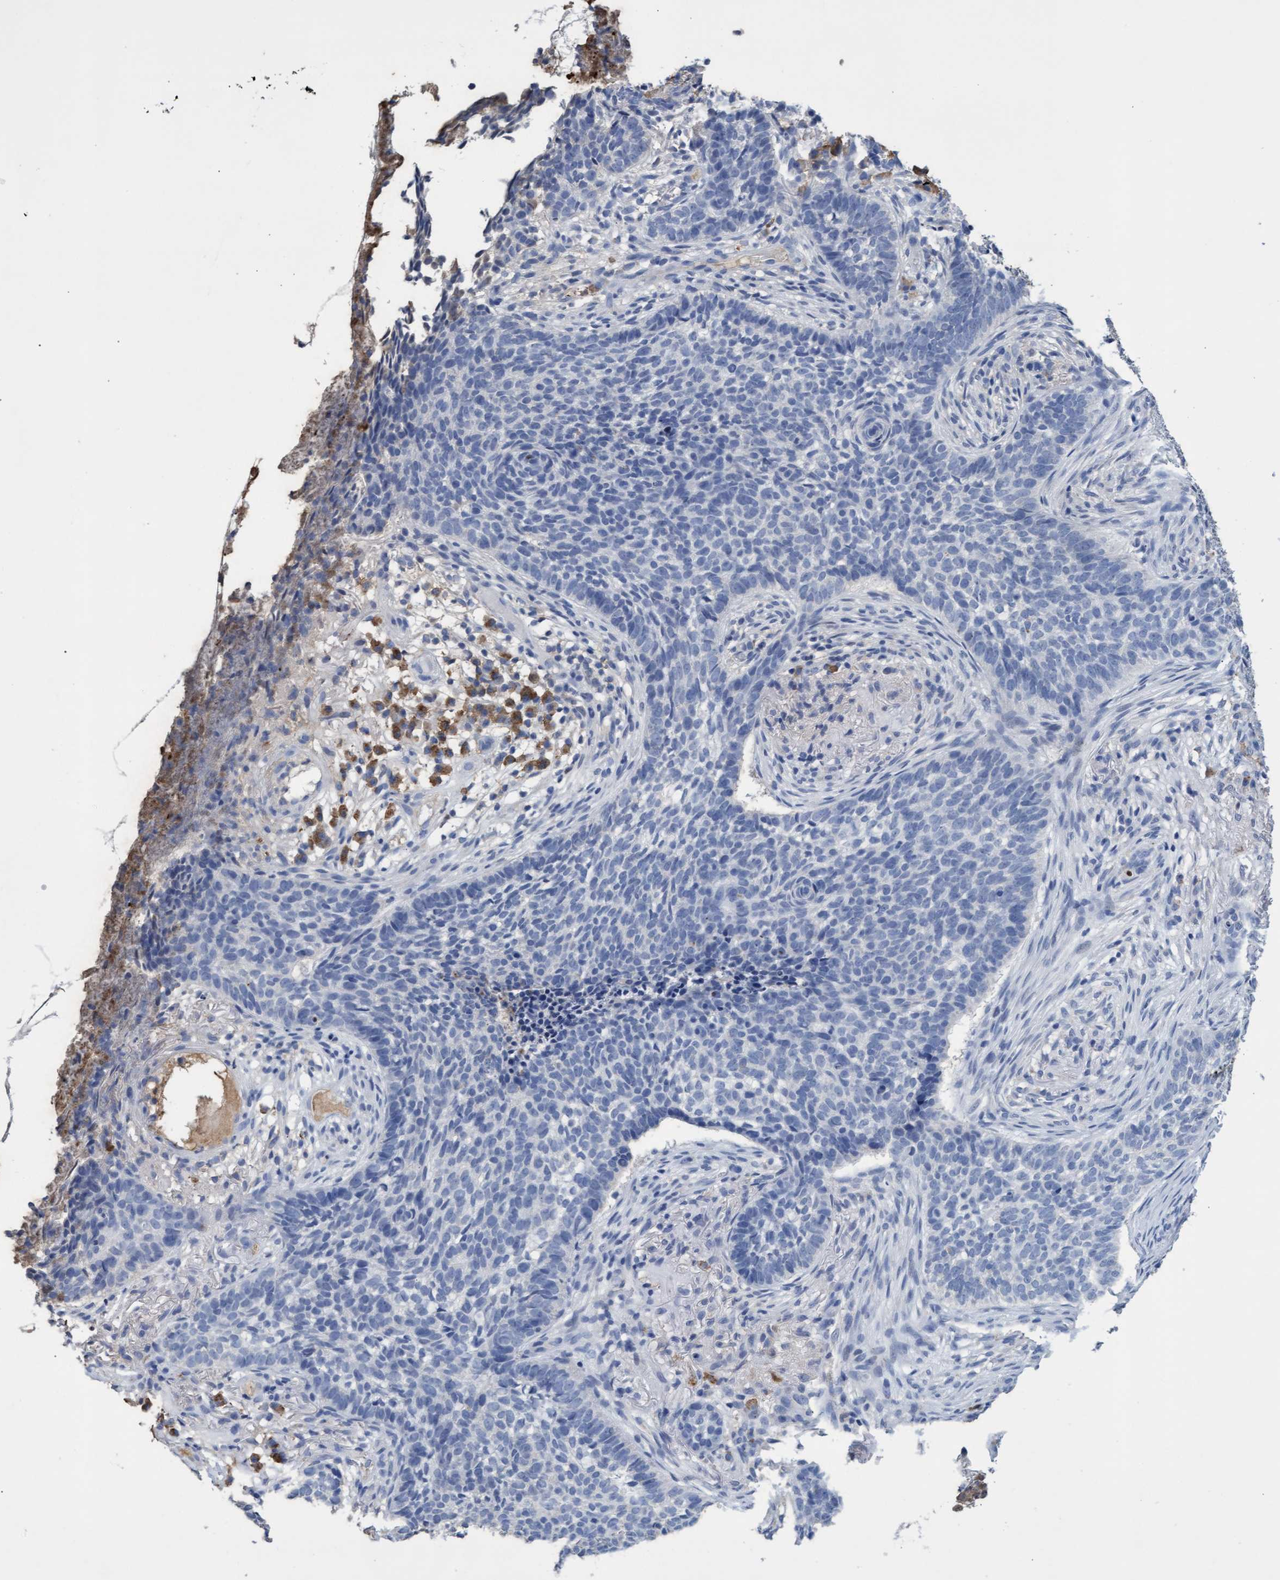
{"staining": {"intensity": "negative", "quantity": "none", "location": "none"}, "tissue": "skin cancer", "cell_type": "Tumor cells", "image_type": "cancer", "snomed": [{"axis": "morphology", "description": "Basal cell carcinoma"}, {"axis": "topography", "description": "Skin"}], "caption": "Tumor cells are negative for brown protein staining in skin cancer (basal cell carcinoma).", "gene": "GPR39", "patient": {"sex": "male", "age": 85}}